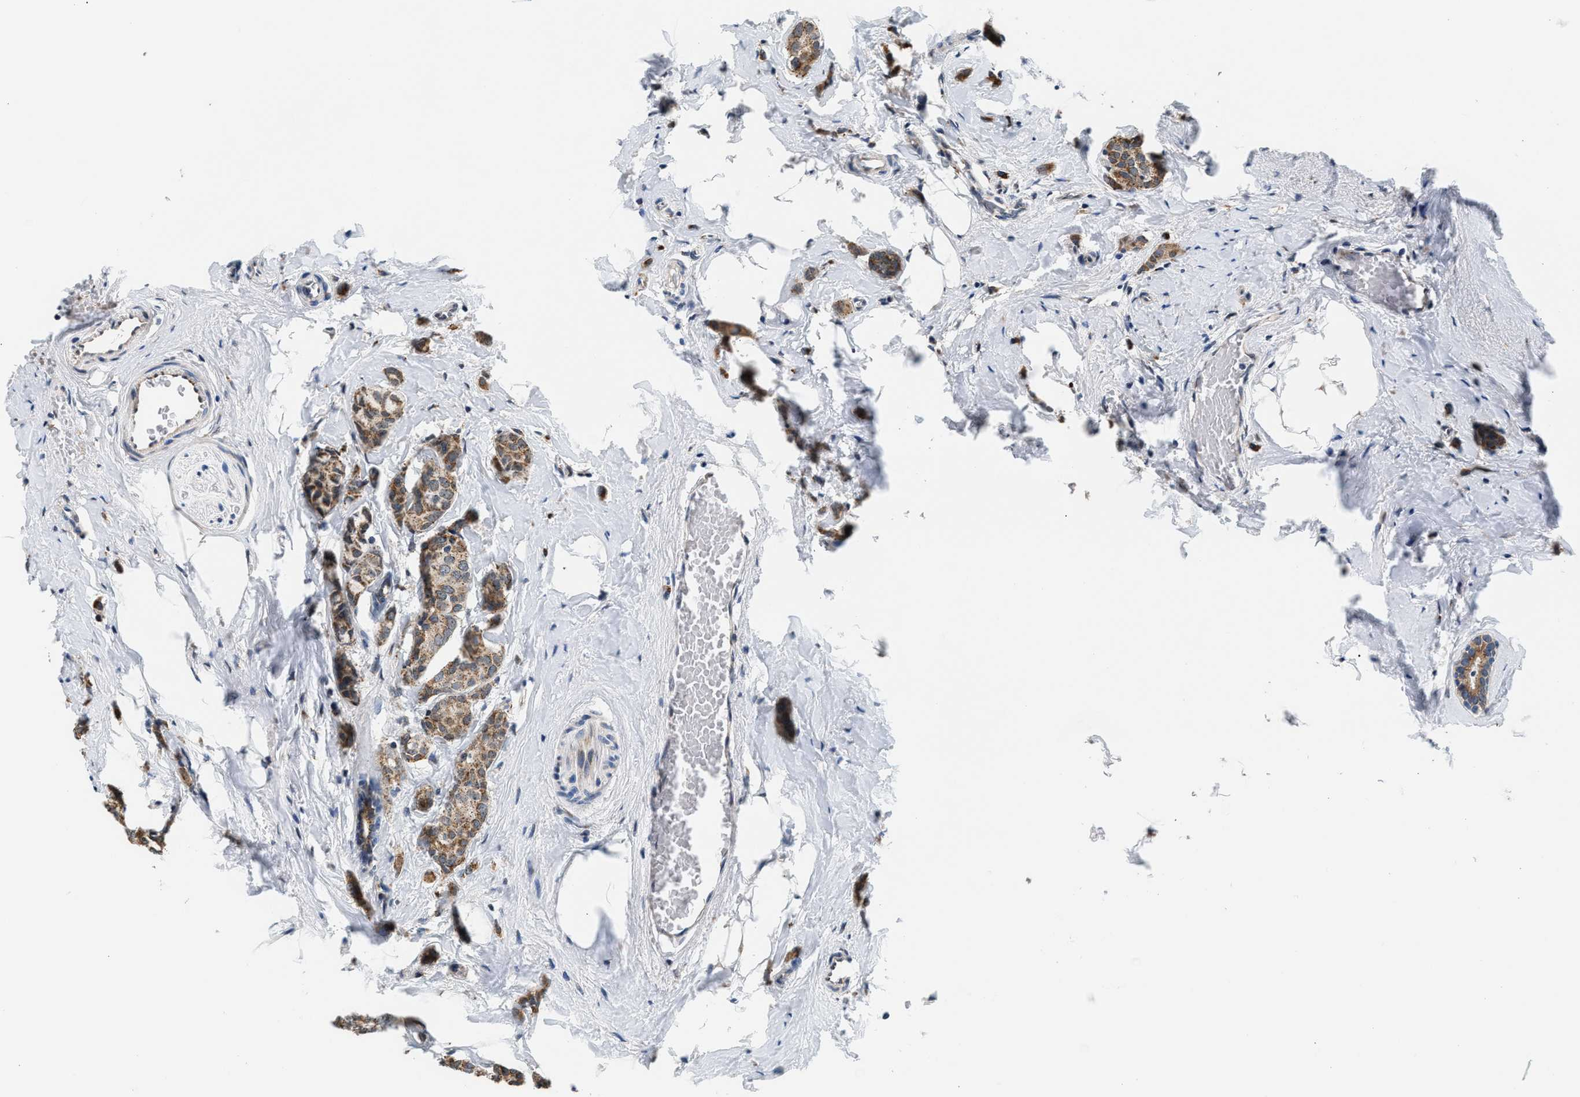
{"staining": {"intensity": "moderate", "quantity": ">75%", "location": "cytoplasmic/membranous"}, "tissue": "breast cancer", "cell_type": "Tumor cells", "image_type": "cancer", "snomed": [{"axis": "morphology", "description": "Lobular carcinoma"}, {"axis": "topography", "description": "Breast"}], "caption": "Immunohistochemical staining of breast cancer exhibits moderate cytoplasmic/membranous protein staining in about >75% of tumor cells. (DAB = brown stain, brightfield microscopy at high magnification).", "gene": "KCNMB2", "patient": {"sex": "female", "age": 60}}